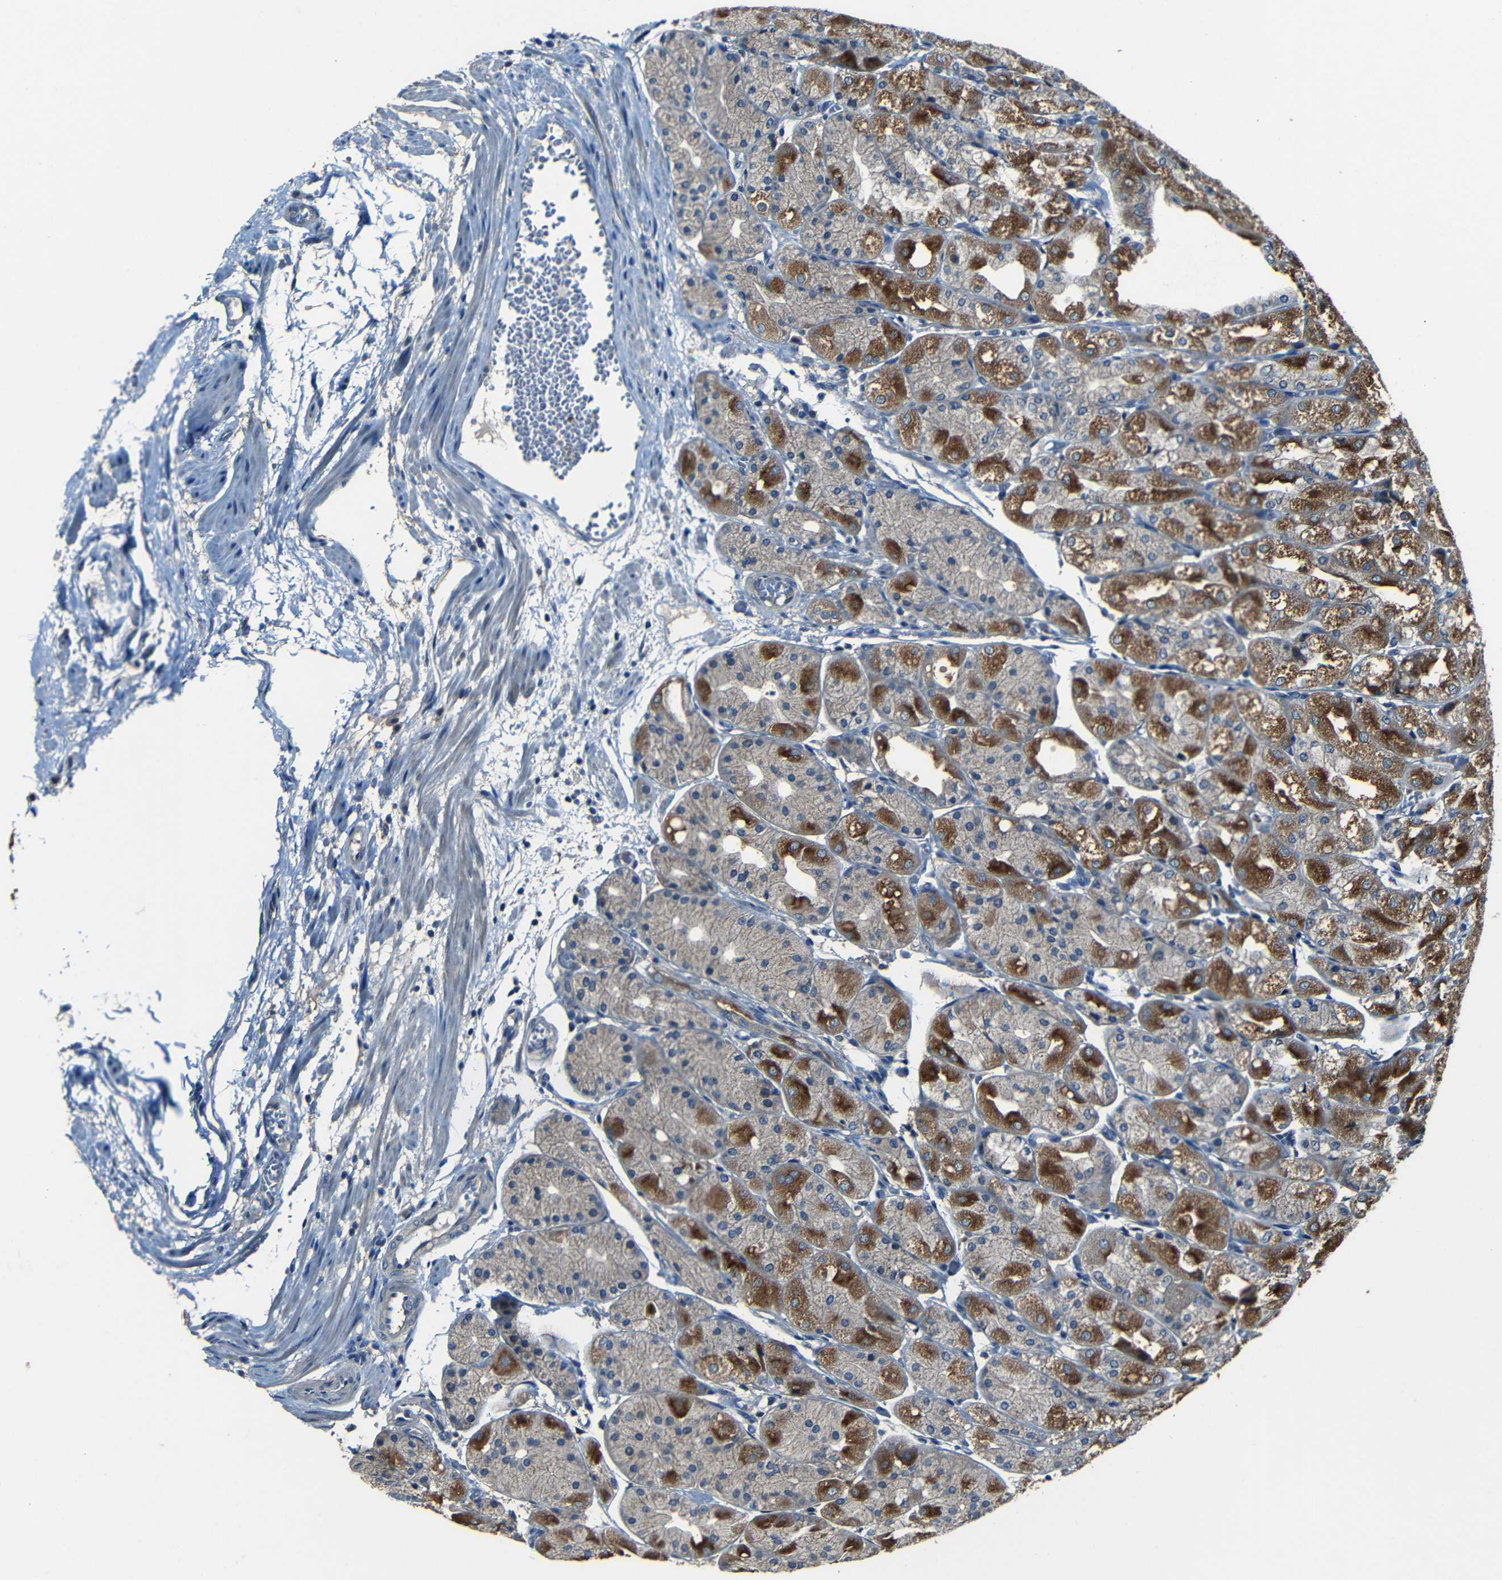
{"staining": {"intensity": "strong", "quantity": "25%-75%", "location": "cytoplasmic/membranous"}, "tissue": "stomach", "cell_type": "Glandular cells", "image_type": "normal", "snomed": [{"axis": "morphology", "description": "Normal tissue, NOS"}, {"axis": "topography", "description": "Stomach, upper"}], "caption": "The image displays immunohistochemical staining of benign stomach. There is strong cytoplasmic/membranous staining is seen in about 25%-75% of glandular cells.", "gene": "SLA", "patient": {"sex": "male", "age": 72}}